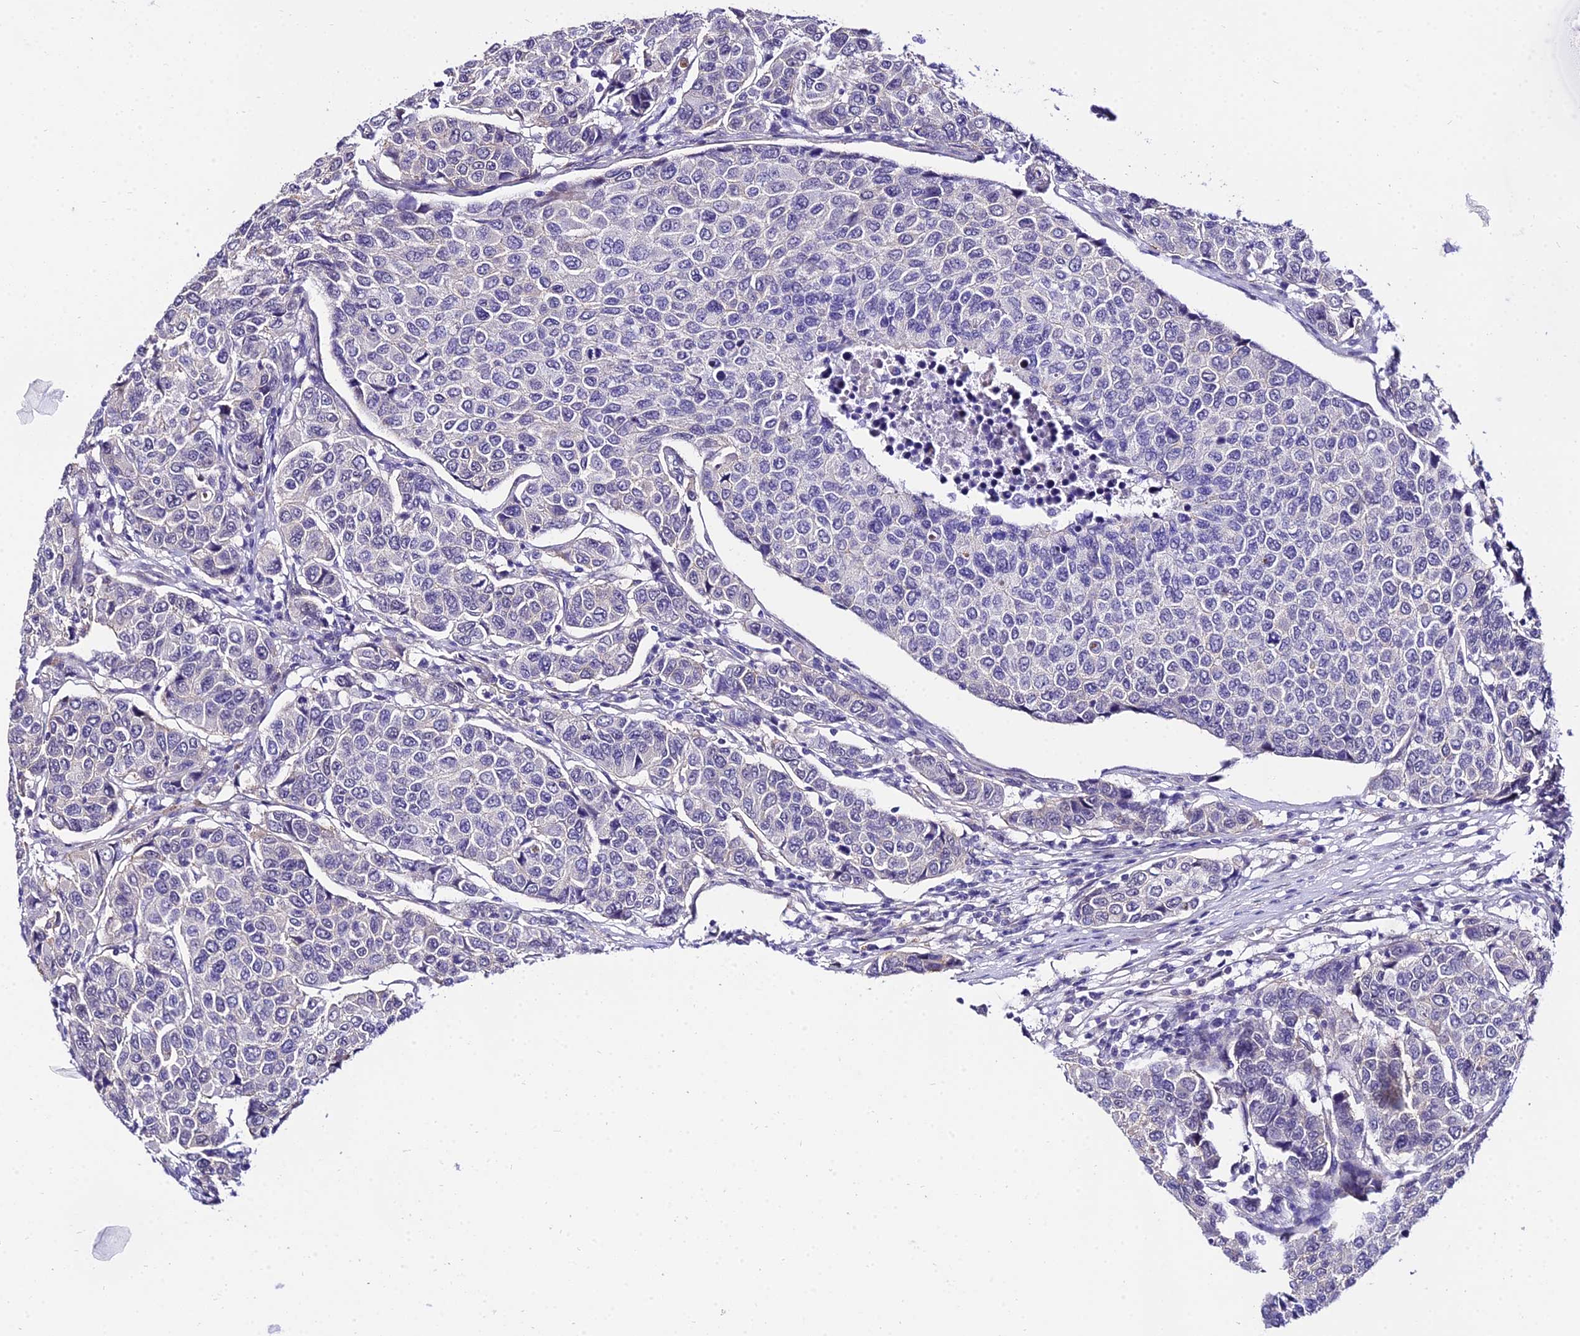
{"staining": {"intensity": "negative", "quantity": "none", "location": "none"}, "tissue": "breast cancer", "cell_type": "Tumor cells", "image_type": "cancer", "snomed": [{"axis": "morphology", "description": "Duct carcinoma"}, {"axis": "topography", "description": "Breast"}], "caption": "Tumor cells show no significant positivity in breast intraductal carcinoma.", "gene": "POLR2I", "patient": {"sex": "female", "age": 55}}